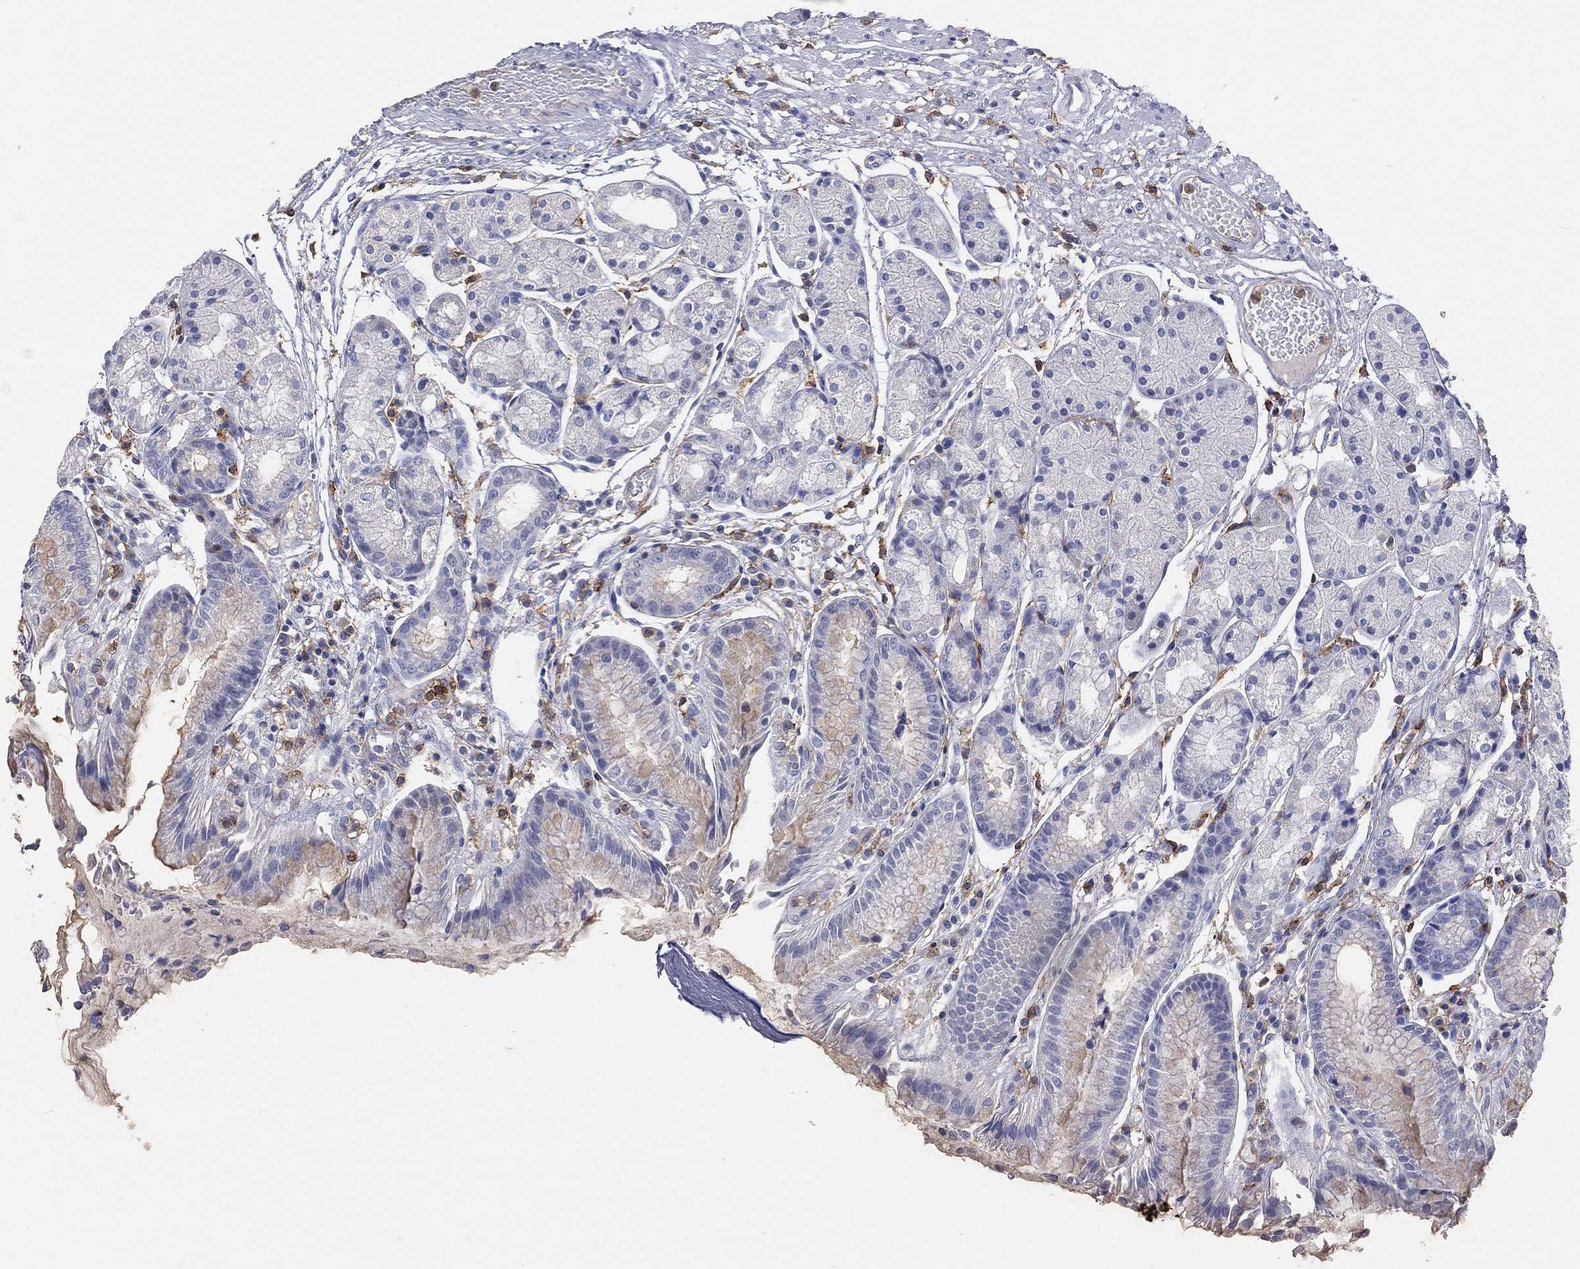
{"staining": {"intensity": "weak", "quantity": "<25%", "location": "cytoplasmic/membranous"}, "tissue": "stomach", "cell_type": "Glandular cells", "image_type": "normal", "snomed": [{"axis": "morphology", "description": "Normal tissue, NOS"}, {"axis": "topography", "description": "Stomach, upper"}], "caption": "Immunohistochemistry (IHC) of normal human stomach demonstrates no positivity in glandular cells. Brightfield microscopy of immunohistochemistry (IHC) stained with DAB (3,3'-diaminobenzidine) (brown) and hematoxylin (blue), captured at high magnification.", "gene": "CD33", "patient": {"sex": "male", "age": 72}}